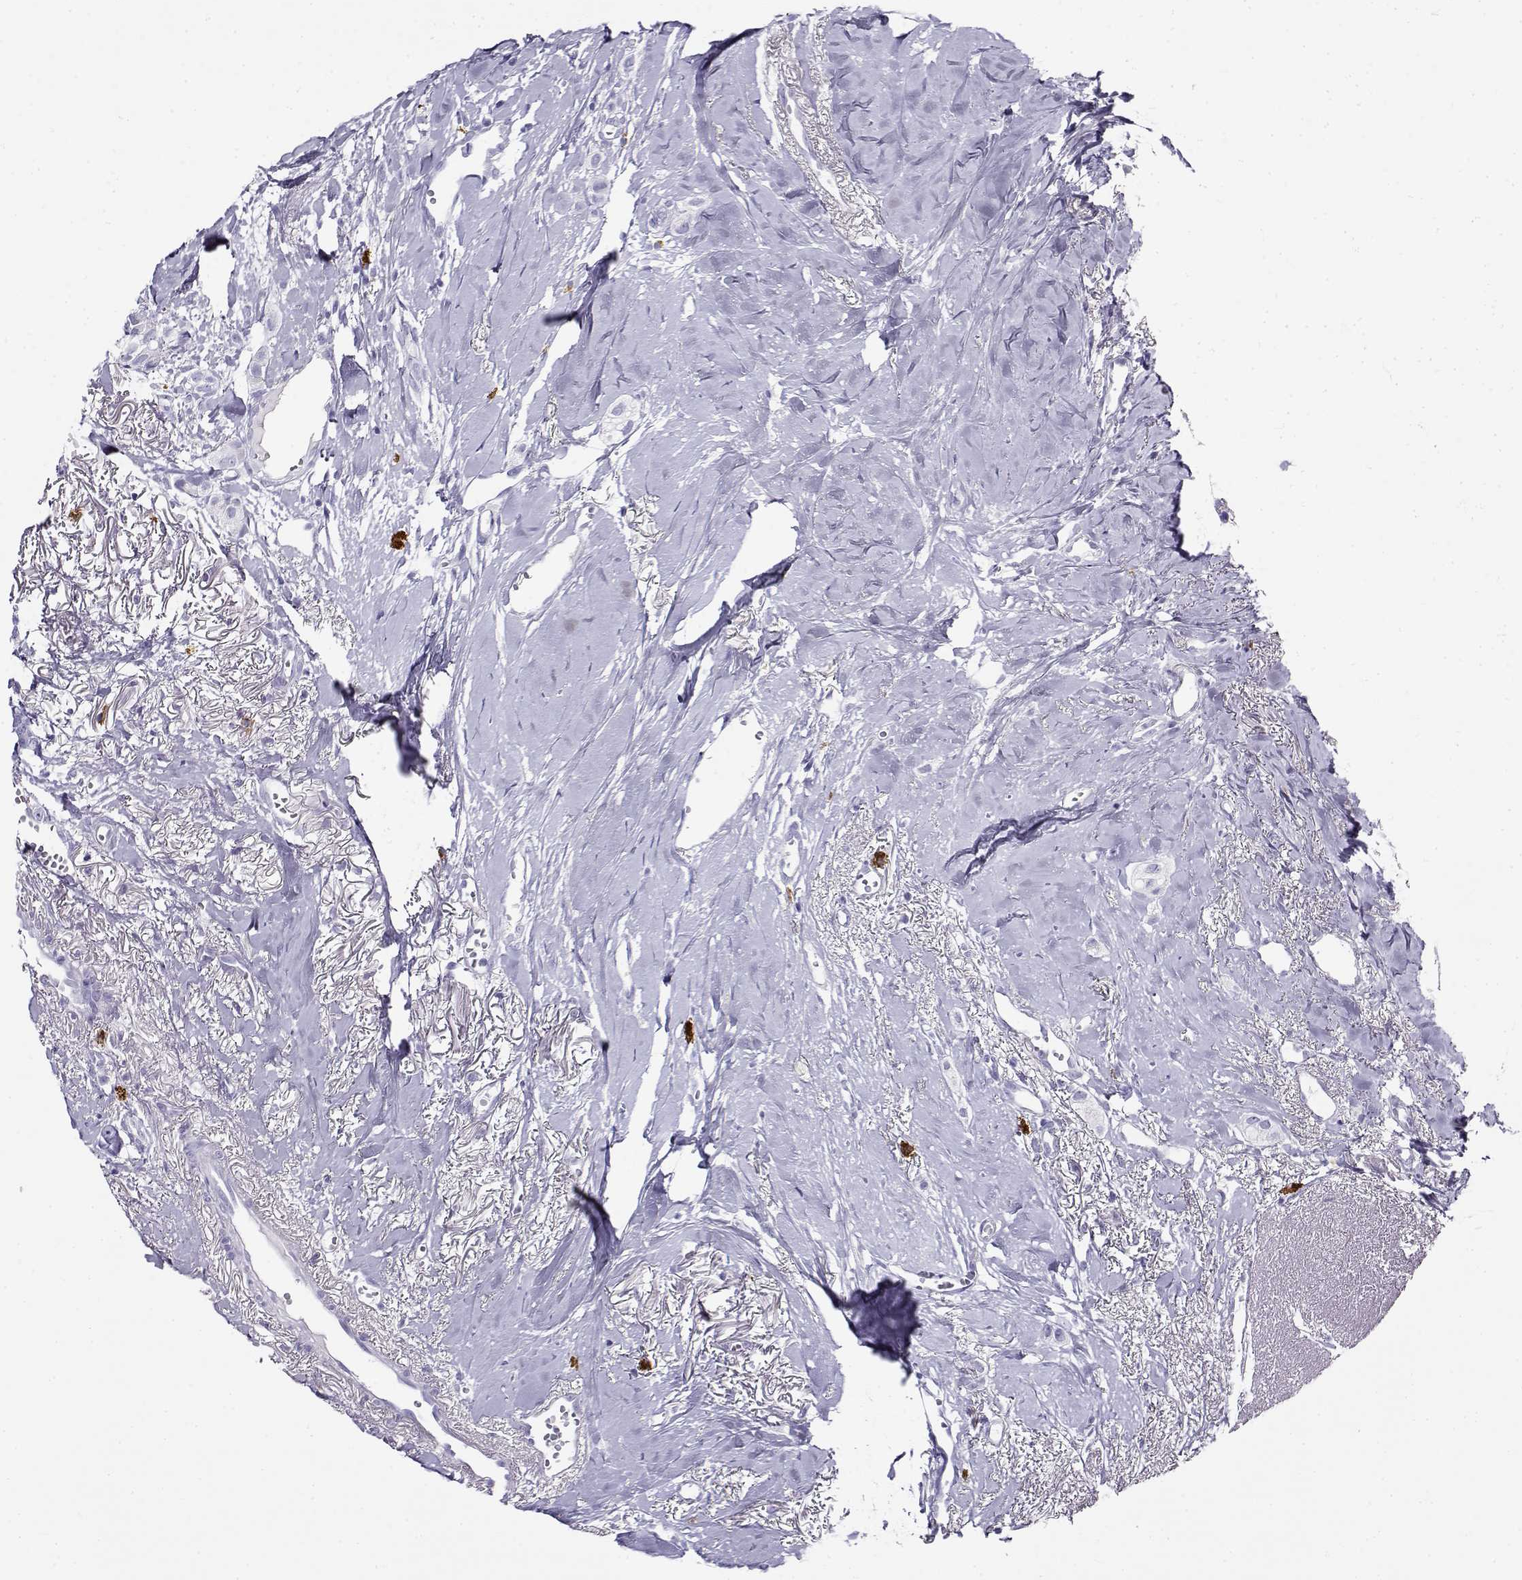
{"staining": {"intensity": "negative", "quantity": "none", "location": "none"}, "tissue": "breast cancer", "cell_type": "Tumor cells", "image_type": "cancer", "snomed": [{"axis": "morphology", "description": "Duct carcinoma"}, {"axis": "topography", "description": "Breast"}], "caption": "There is no significant expression in tumor cells of breast cancer (invasive ductal carcinoma).", "gene": "CABS1", "patient": {"sex": "female", "age": 85}}